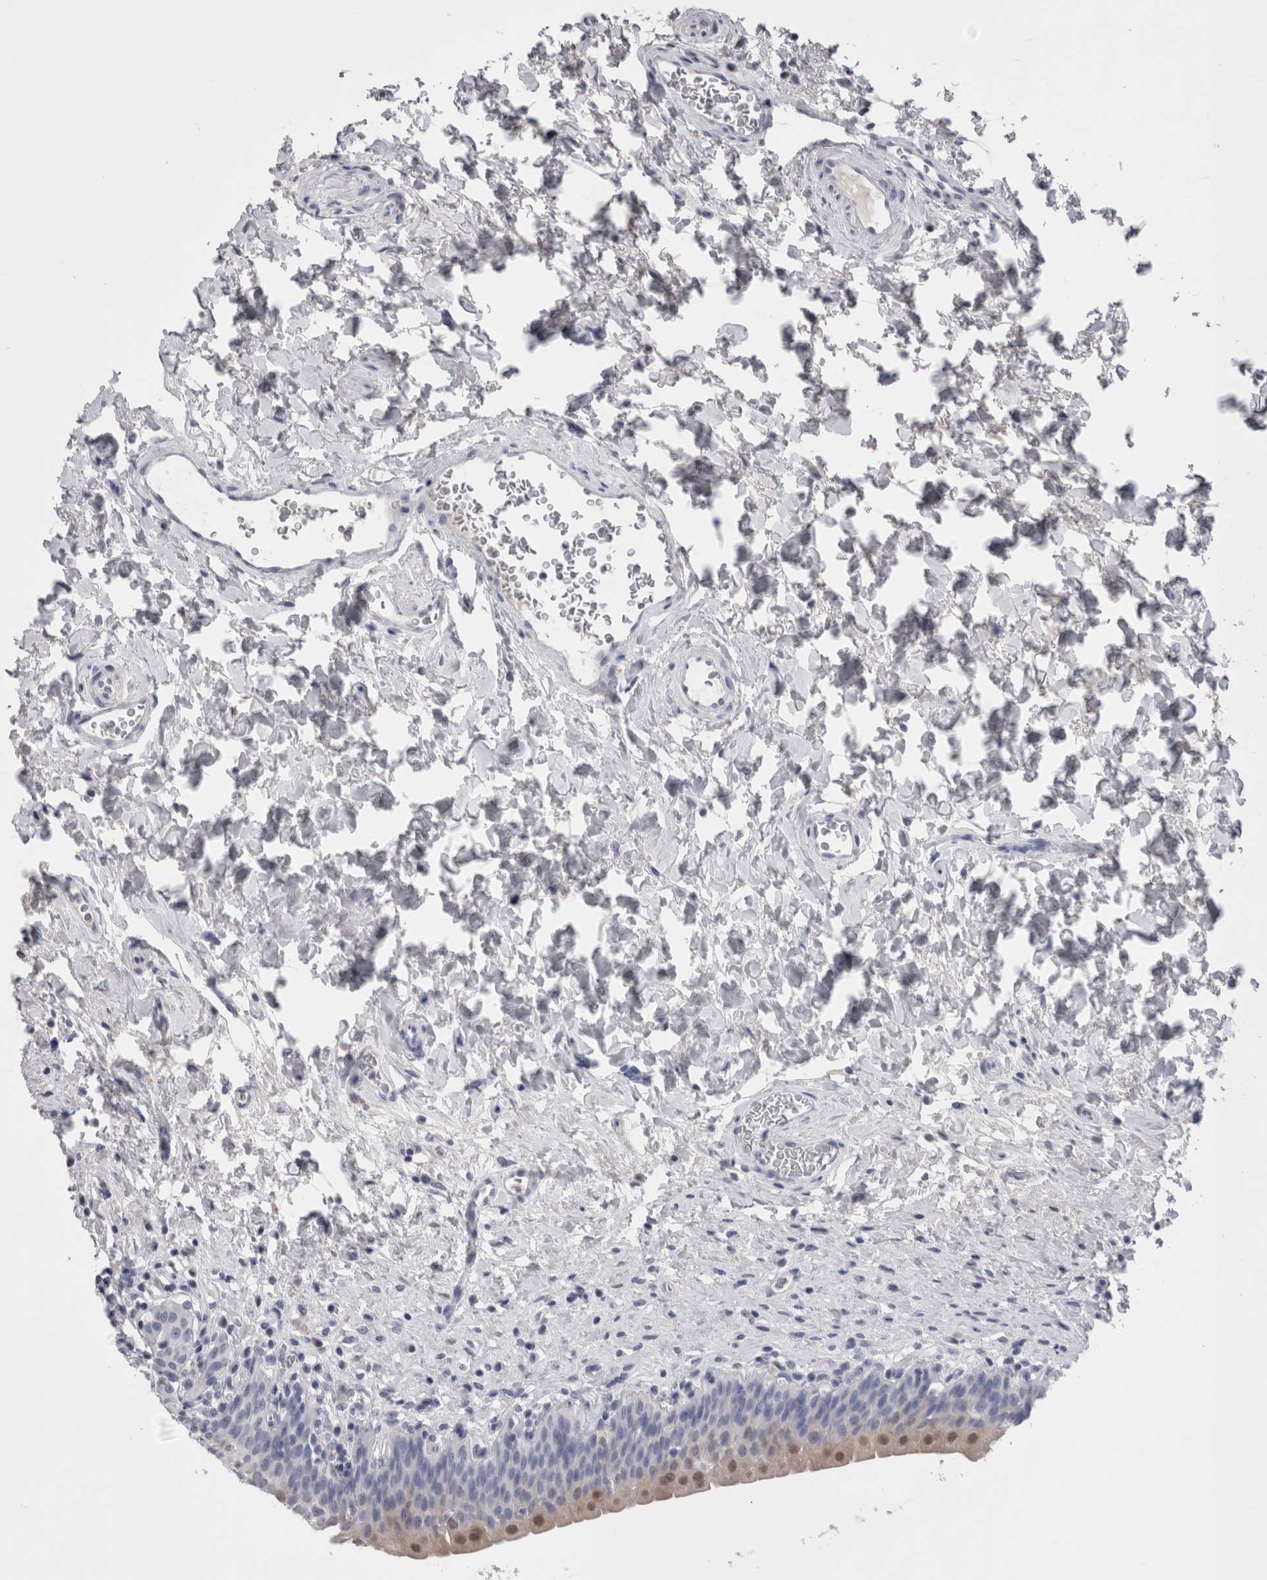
{"staining": {"intensity": "moderate", "quantity": "<25%", "location": "nuclear"}, "tissue": "urinary bladder", "cell_type": "Urothelial cells", "image_type": "normal", "snomed": [{"axis": "morphology", "description": "Normal tissue, NOS"}, {"axis": "topography", "description": "Urinary bladder"}], "caption": "Urinary bladder stained with IHC displays moderate nuclear positivity in approximately <25% of urothelial cells. The protein of interest is shown in brown color, while the nuclei are stained blue.", "gene": "CA8", "patient": {"sex": "male", "age": 83}}